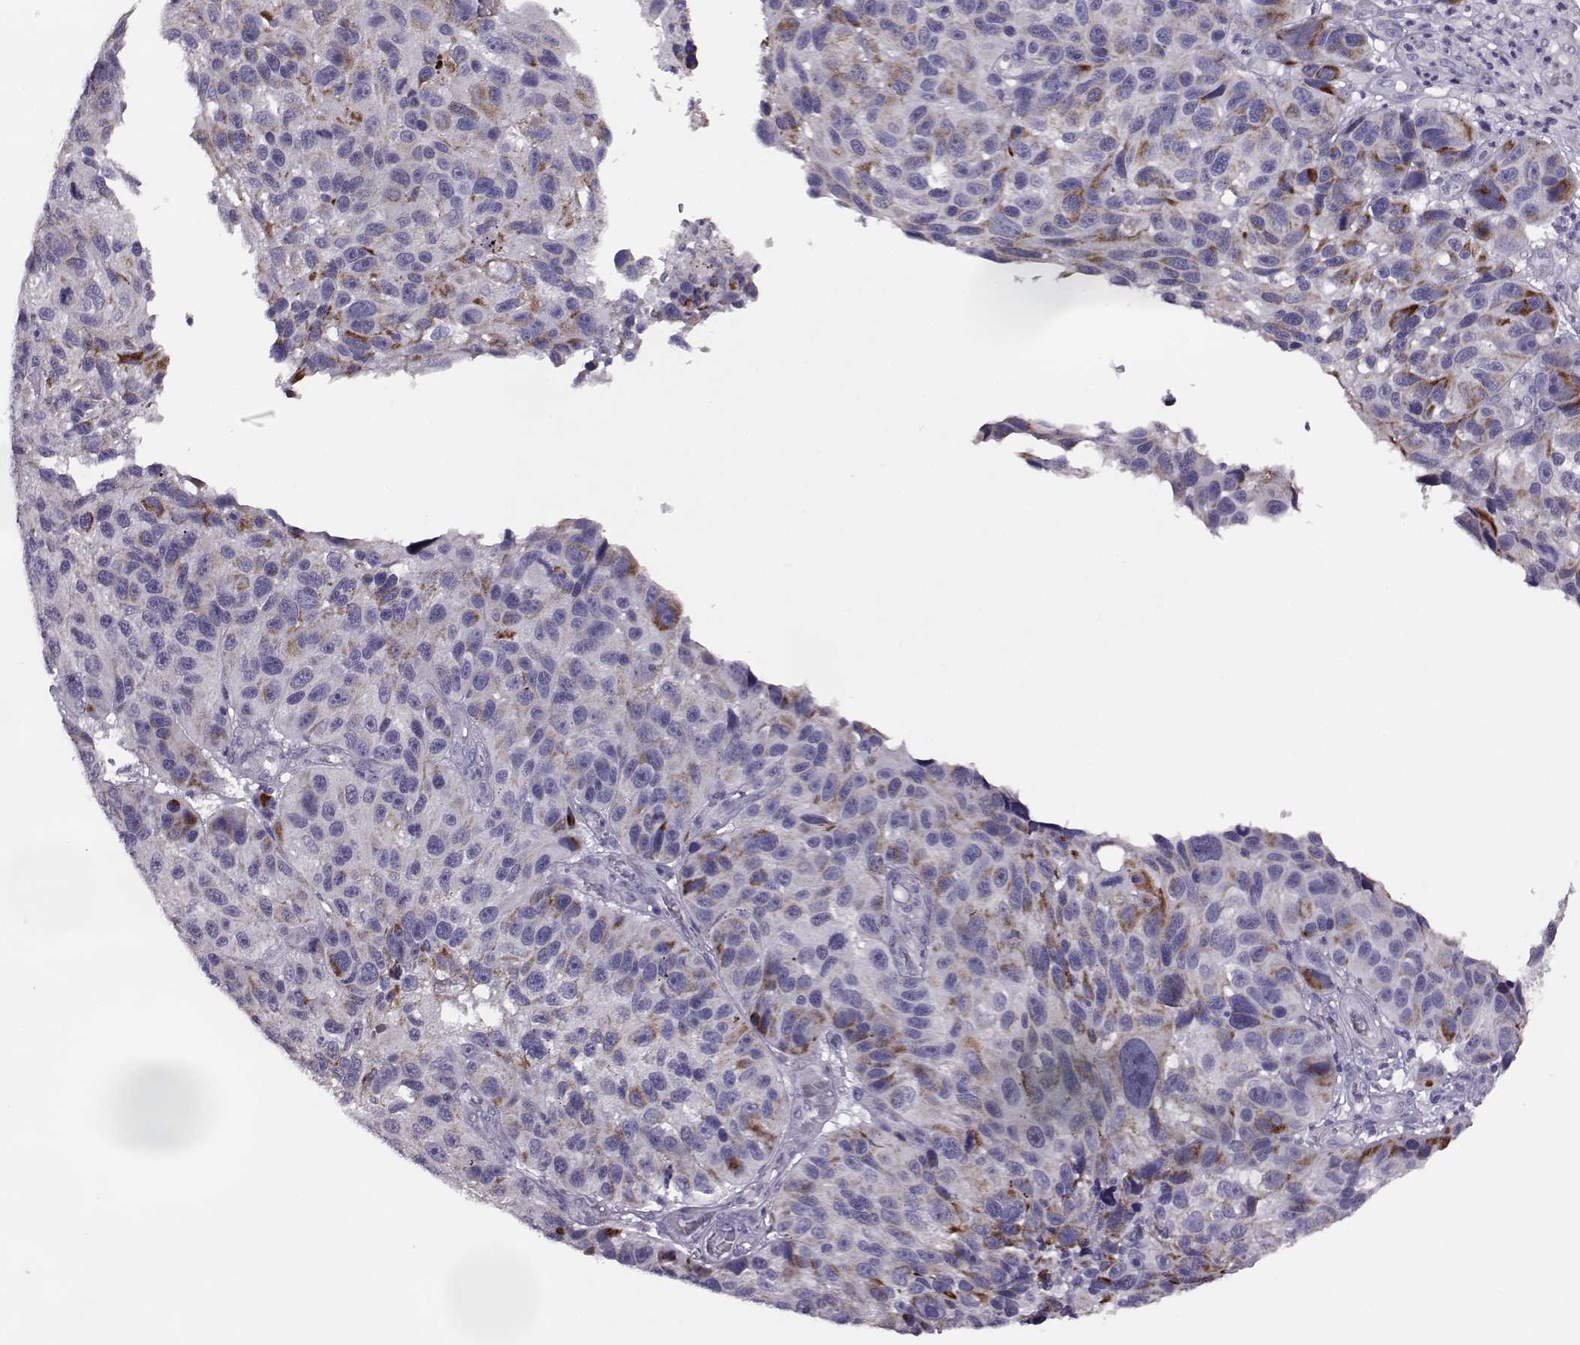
{"staining": {"intensity": "moderate", "quantity": "<25%", "location": "cytoplasmic/membranous"}, "tissue": "melanoma", "cell_type": "Tumor cells", "image_type": "cancer", "snomed": [{"axis": "morphology", "description": "Malignant melanoma, NOS"}, {"axis": "topography", "description": "Skin"}], "caption": "The histopathology image shows immunohistochemical staining of melanoma. There is moderate cytoplasmic/membranous expression is seen in about <25% of tumor cells. (DAB IHC, brown staining for protein, blue staining for nuclei).", "gene": "RIMS2", "patient": {"sex": "male", "age": 53}}